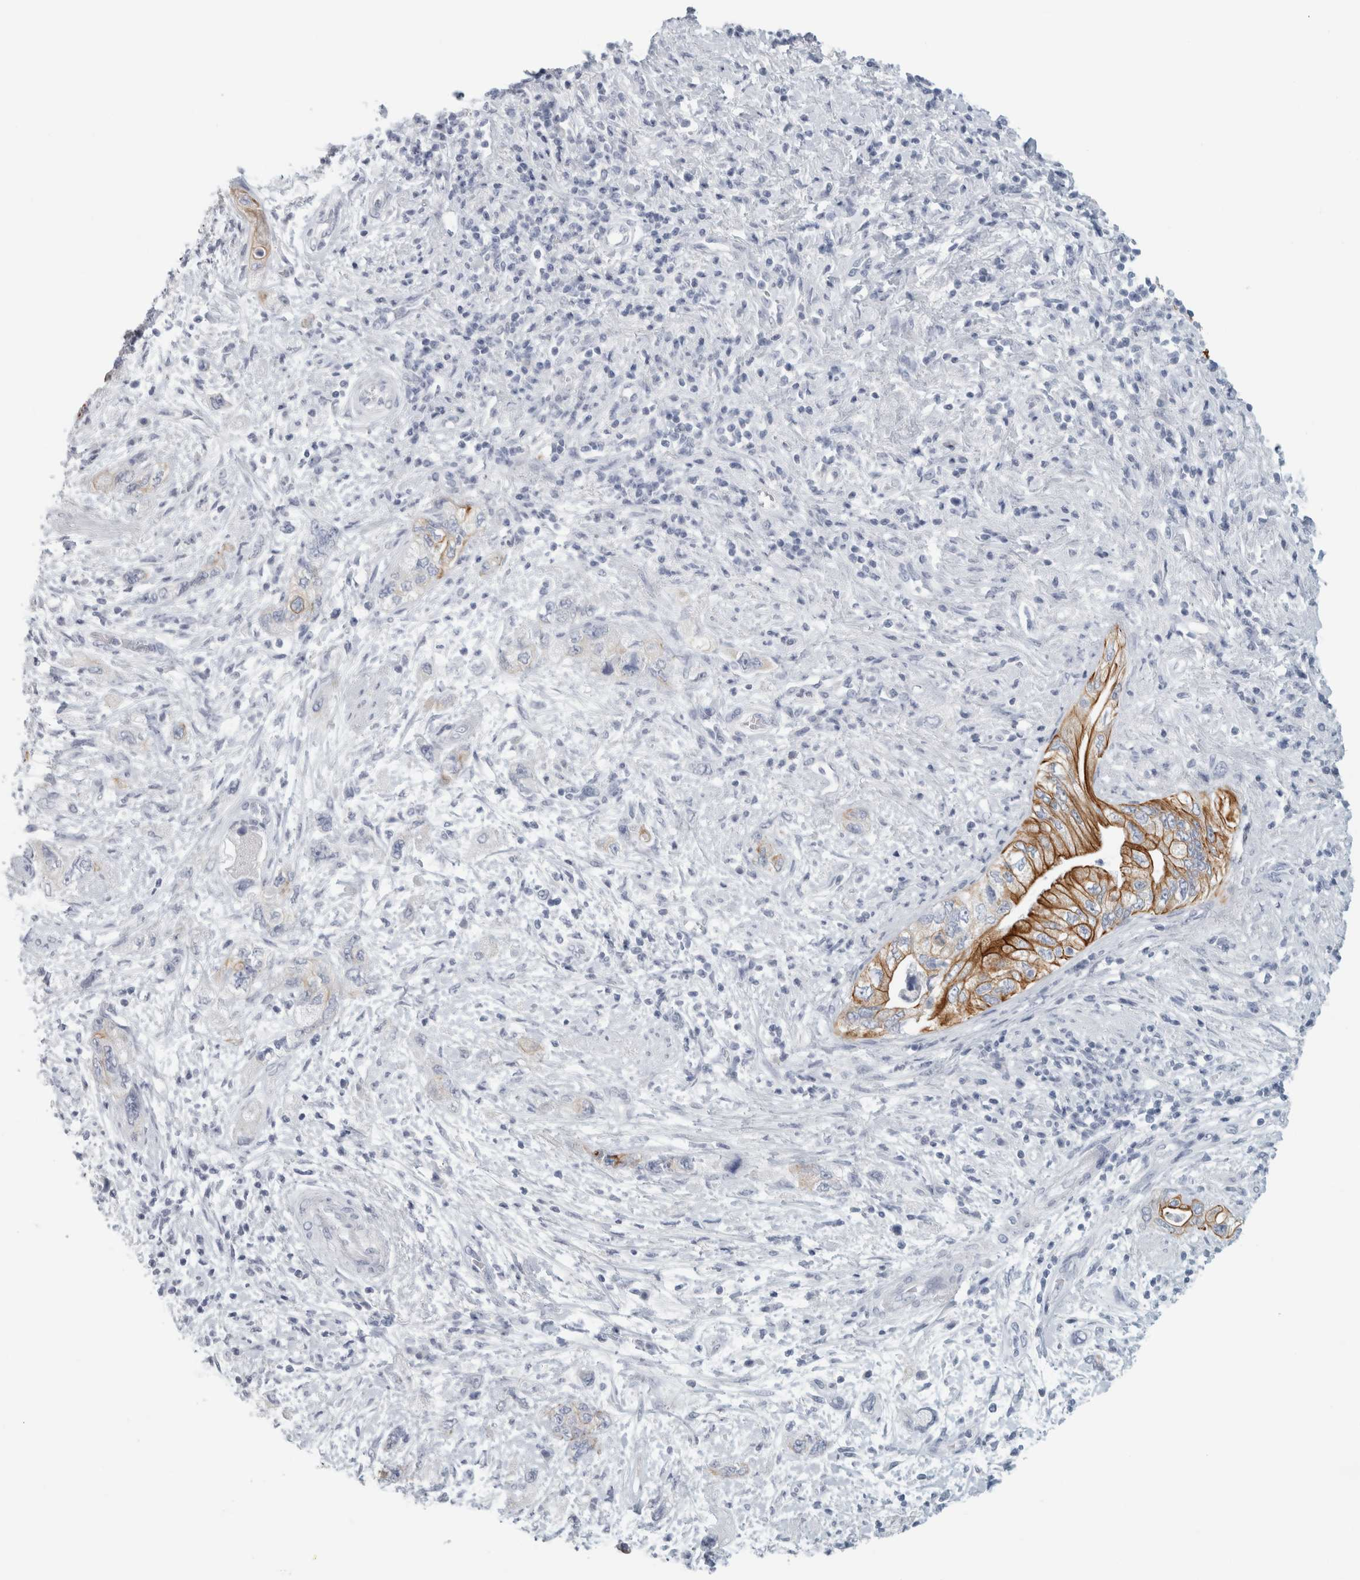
{"staining": {"intensity": "strong", "quantity": ">75%", "location": "cytoplasmic/membranous"}, "tissue": "pancreatic cancer", "cell_type": "Tumor cells", "image_type": "cancer", "snomed": [{"axis": "morphology", "description": "Adenocarcinoma, NOS"}, {"axis": "topography", "description": "Pancreas"}], "caption": "Immunohistochemical staining of human pancreatic cancer demonstrates strong cytoplasmic/membranous protein expression in about >75% of tumor cells. (DAB (3,3'-diaminobenzidine) IHC, brown staining for protein, blue staining for nuclei).", "gene": "SLC28A3", "patient": {"sex": "female", "age": 73}}